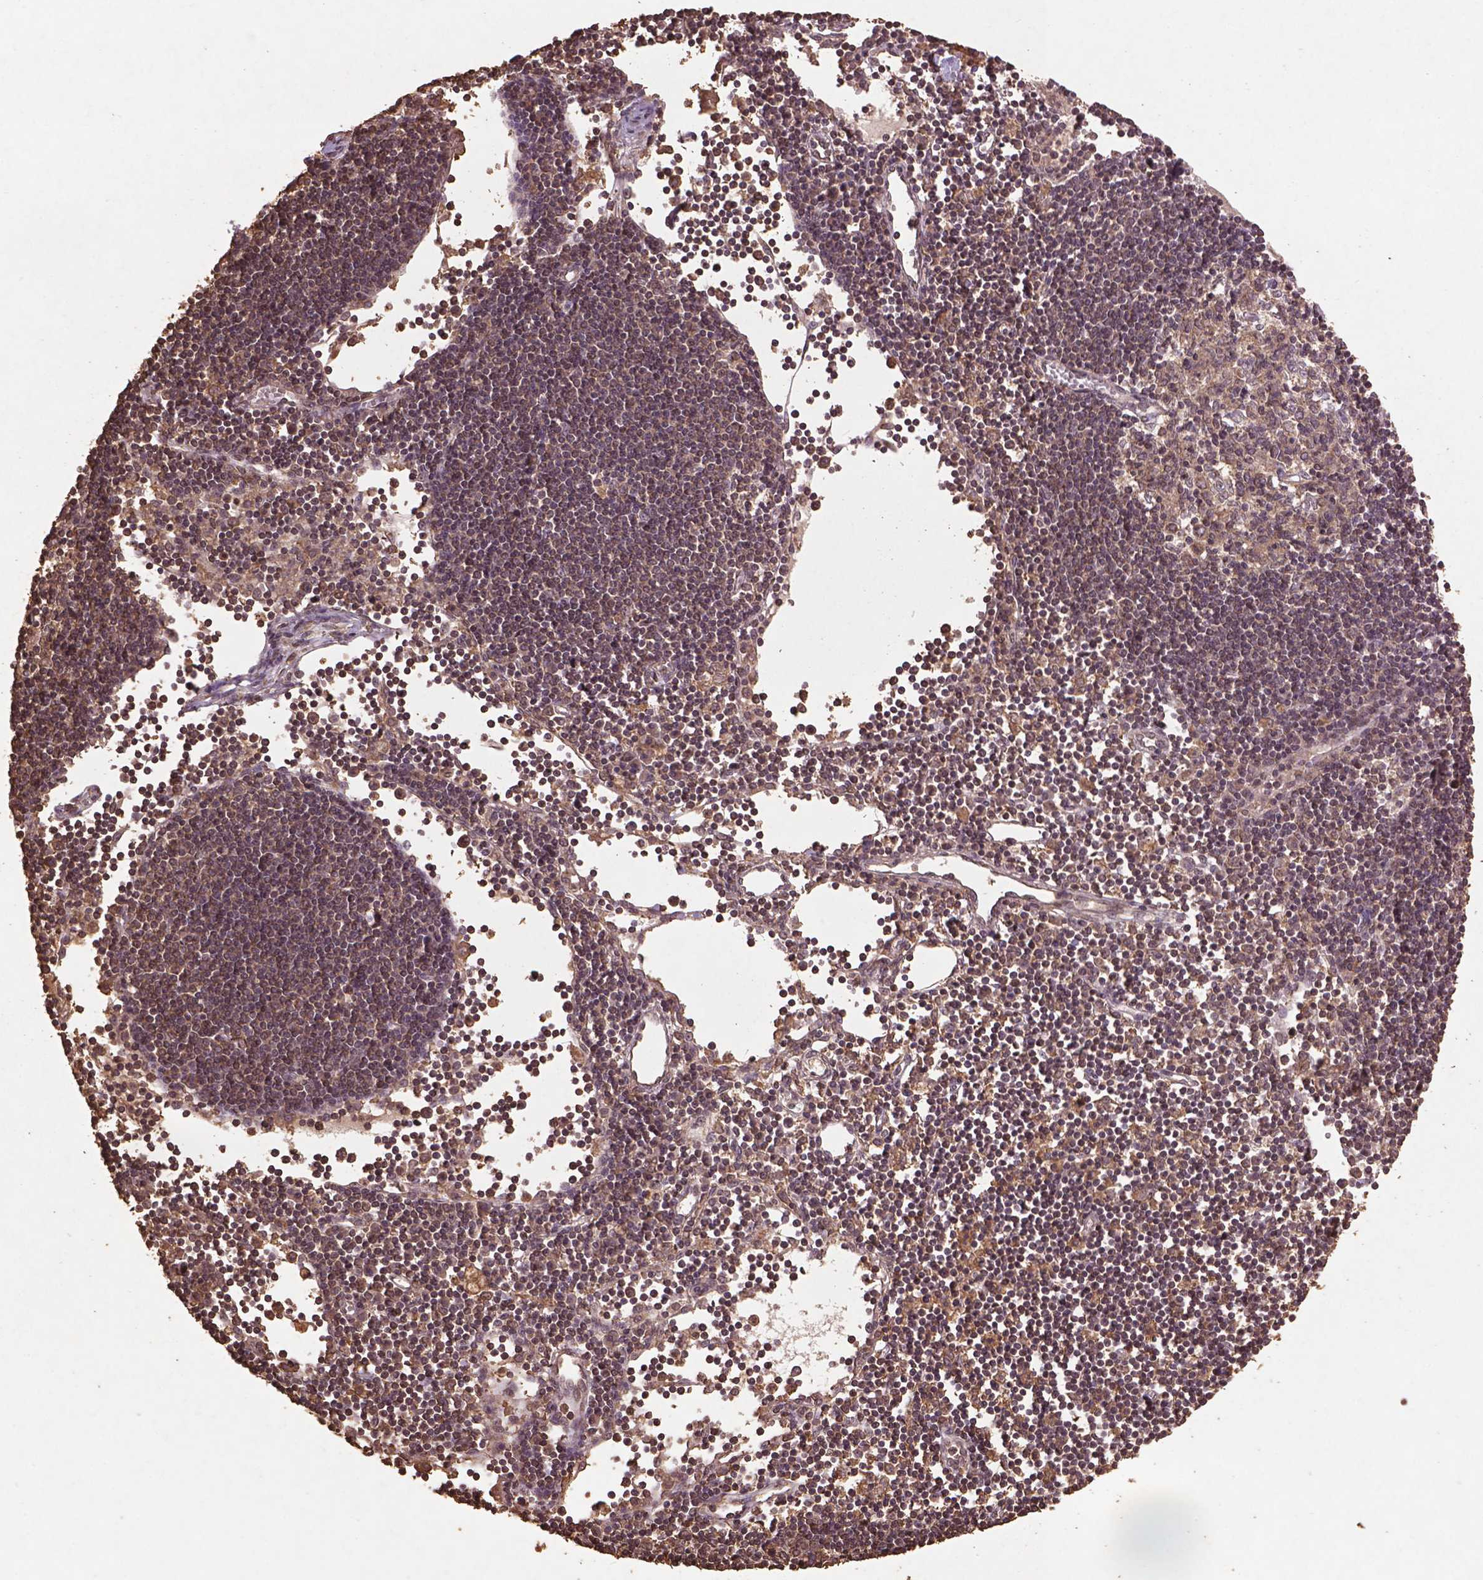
{"staining": {"intensity": "negative", "quantity": "none", "location": "none"}, "tissue": "lymph node", "cell_type": "Germinal center cells", "image_type": "normal", "snomed": [{"axis": "morphology", "description": "Normal tissue, NOS"}, {"axis": "topography", "description": "Lymph node"}], "caption": "Lymph node was stained to show a protein in brown. There is no significant expression in germinal center cells.", "gene": "BABAM1", "patient": {"sex": "female", "age": 65}}